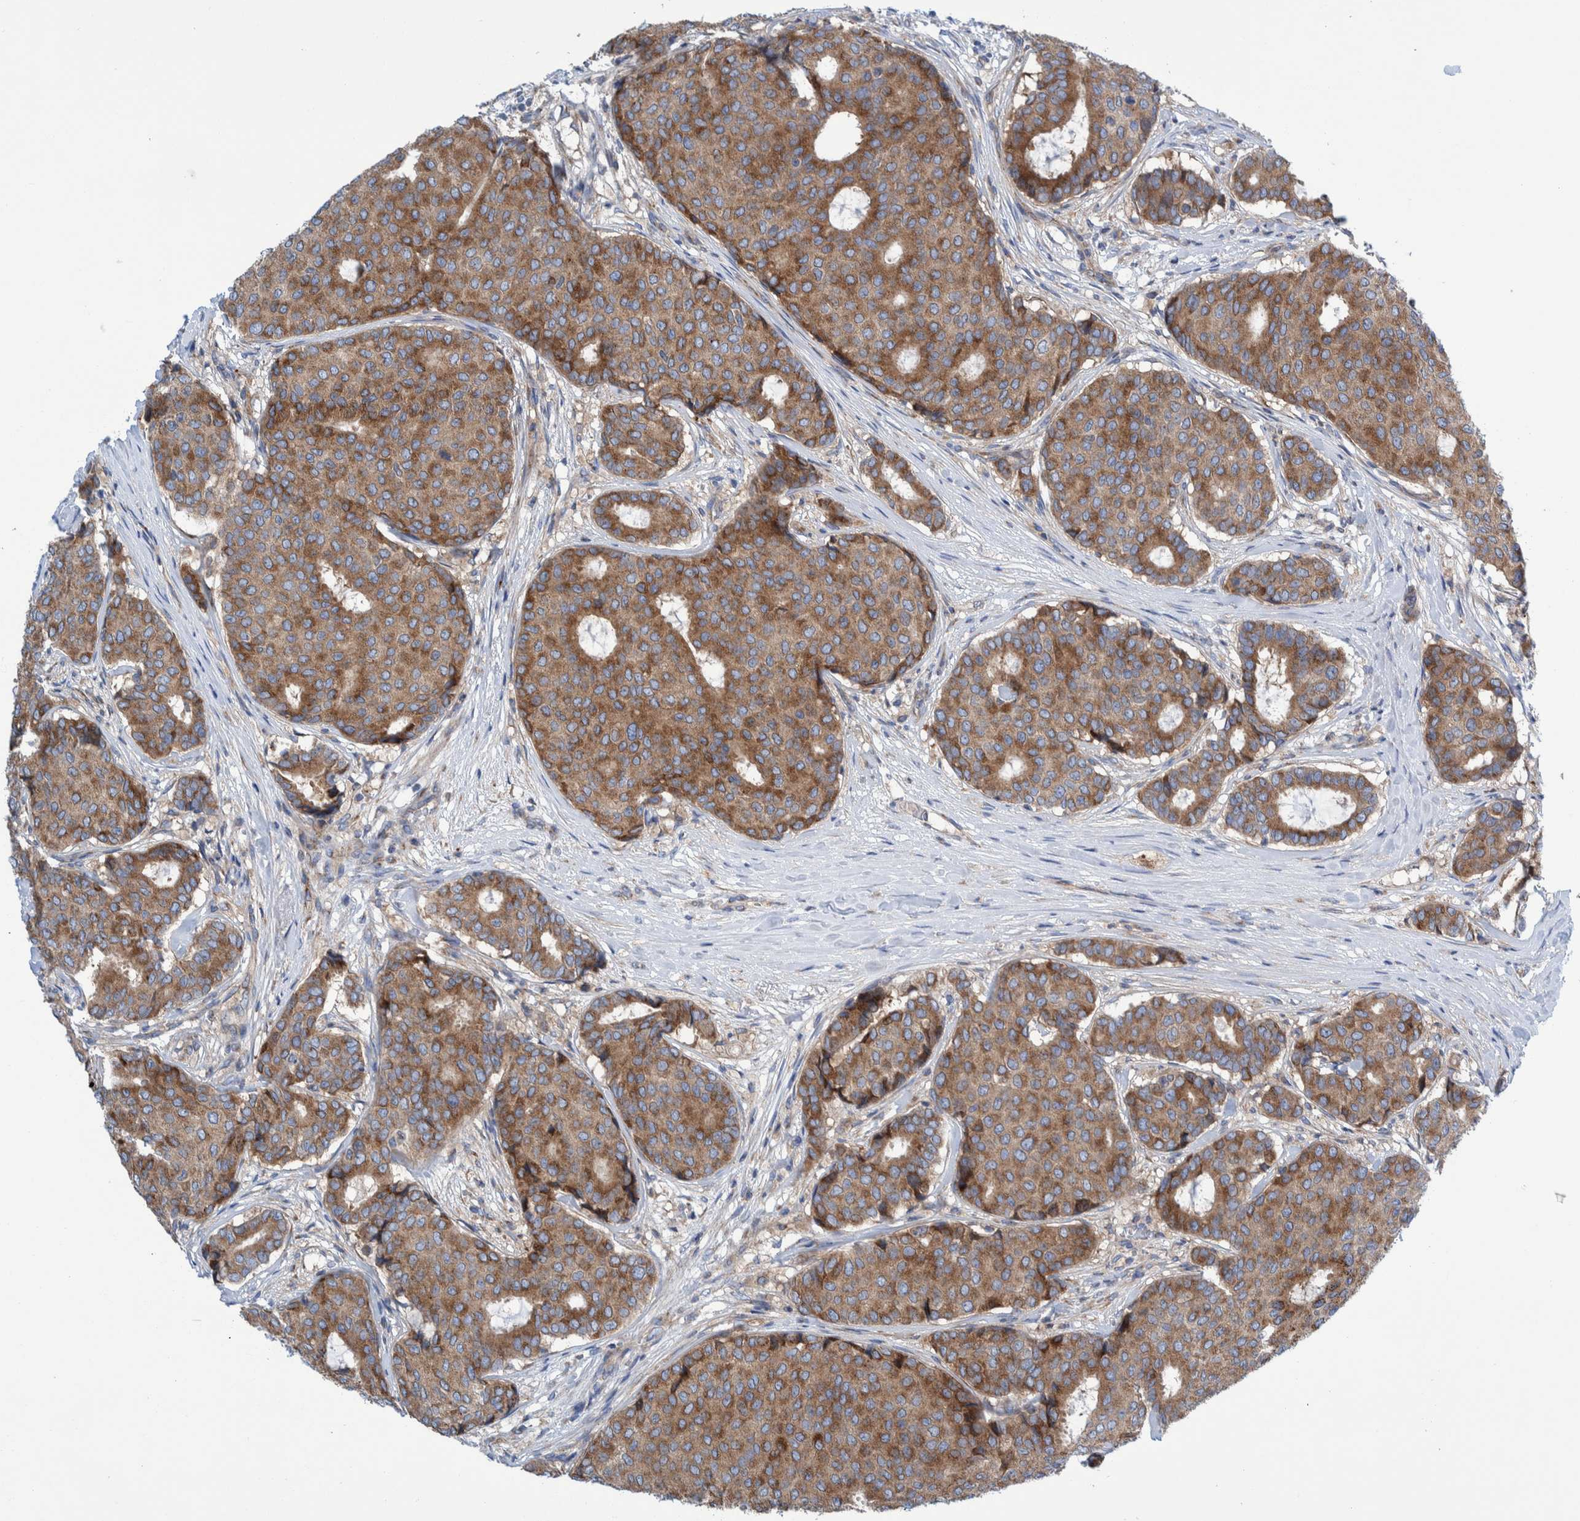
{"staining": {"intensity": "moderate", "quantity": ">75%", "location": "cytoplasmic/membranous"}, "tissue": "breast cancer", "cell_type": "Tumor cells", "image_type": "cancer", "snomed": [{"axis": "morphology", "description": "Duct carcinoma"}, {"axis": "topography", "description": "Breast"}], "caption": "A micrograph of intraductal carcinoma (breast) stained for a protein demonstrates moderate cytoplasmic/membranous brown staining in tumor cells.", "gene": "TRIM58", "patient": {"sex": "female", "age": 75}}